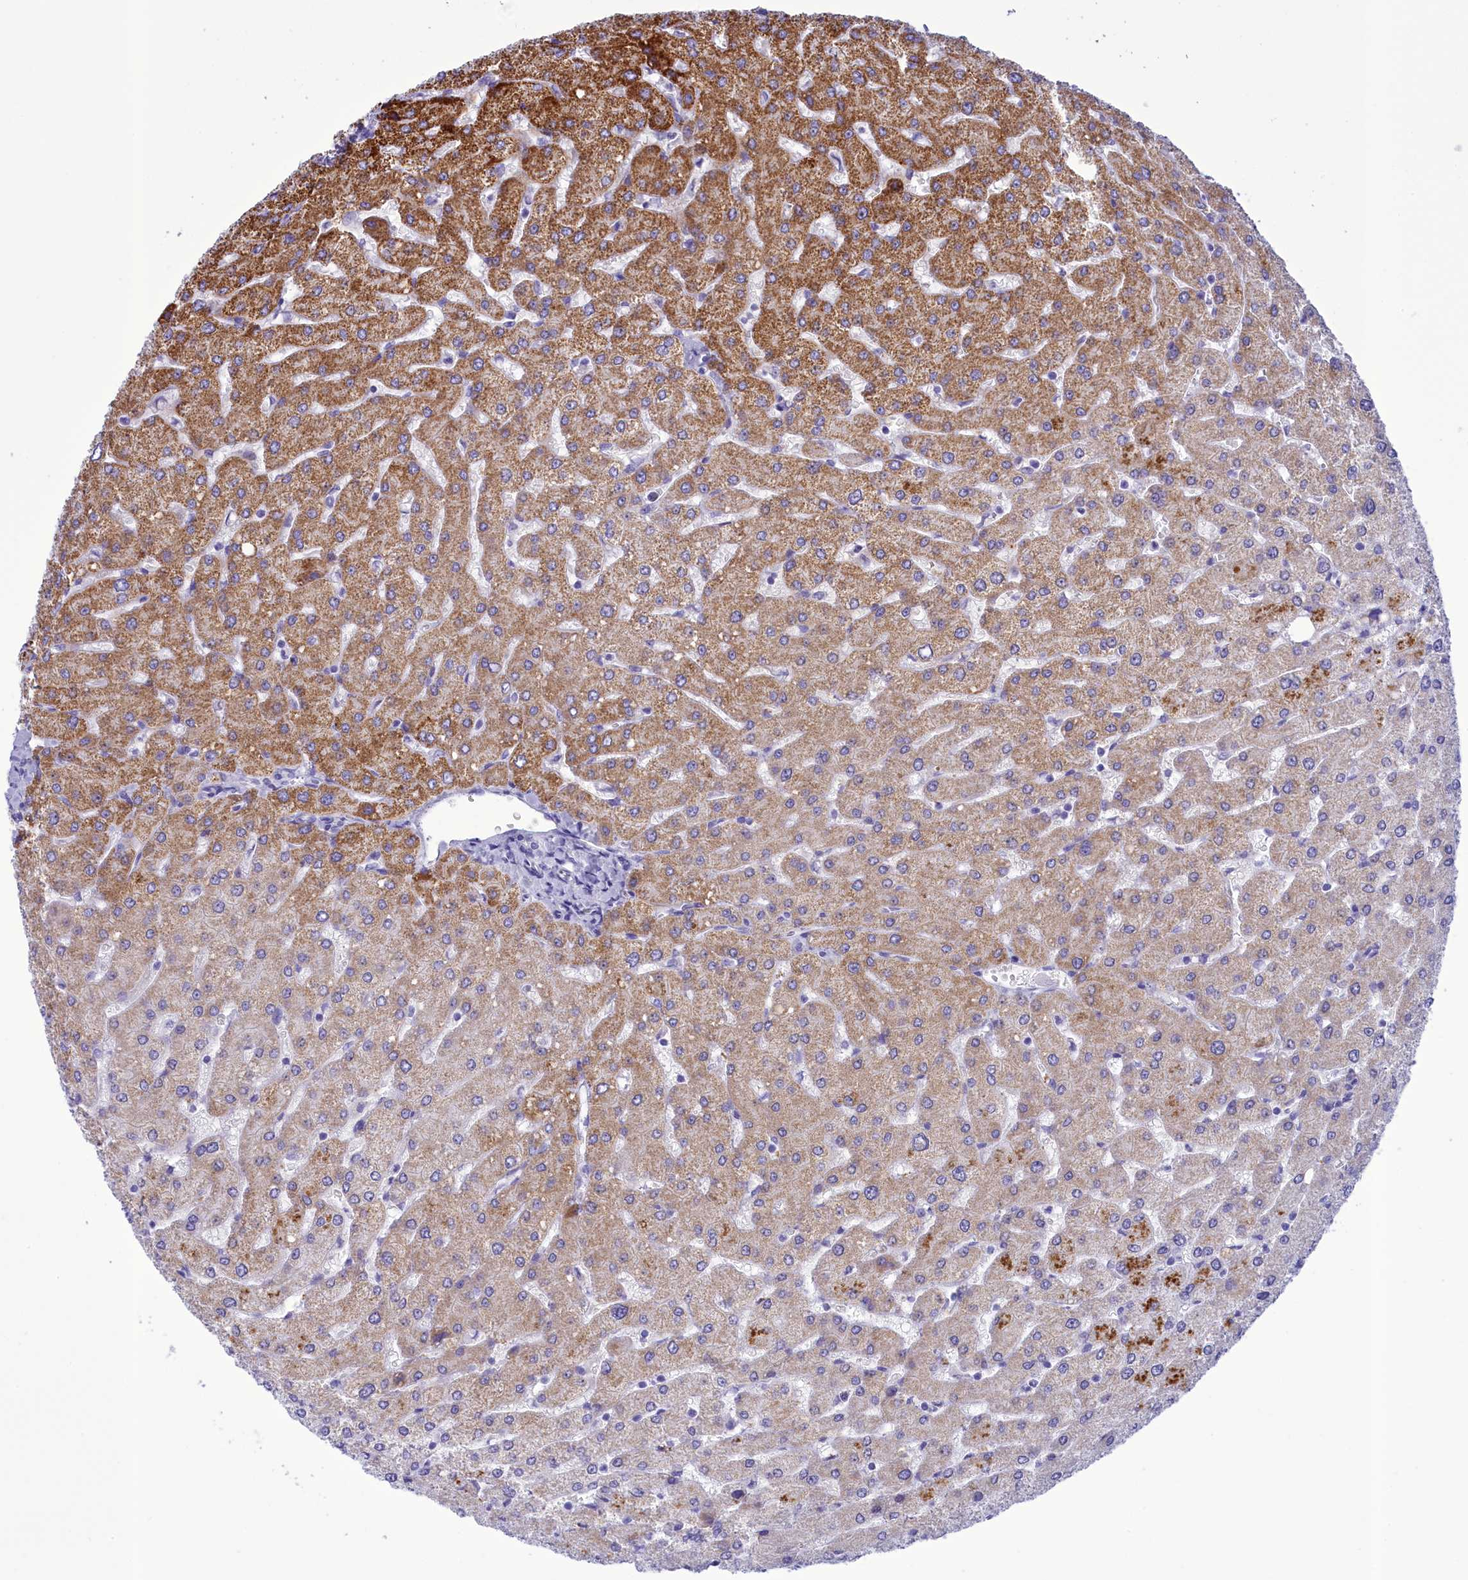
{"staining": {"intensity": "negative", "quantity": "none", "location": "none"}, "tissue": "liver", "cell_type": "Cholangiocytes", "image_type": "normal", "snomed": [{"axis": "morphology", "description": "Normal tissue, NOS"}, {"axis": "topography", "description": "Liver"}], "caption": "Immunohistochemistry image of unremarkable human liver stained for a protein (brown), which shows no expression in cholangiocytes.", "gene": "BRI3", "patient": {"sex": "male", "age": 55}}